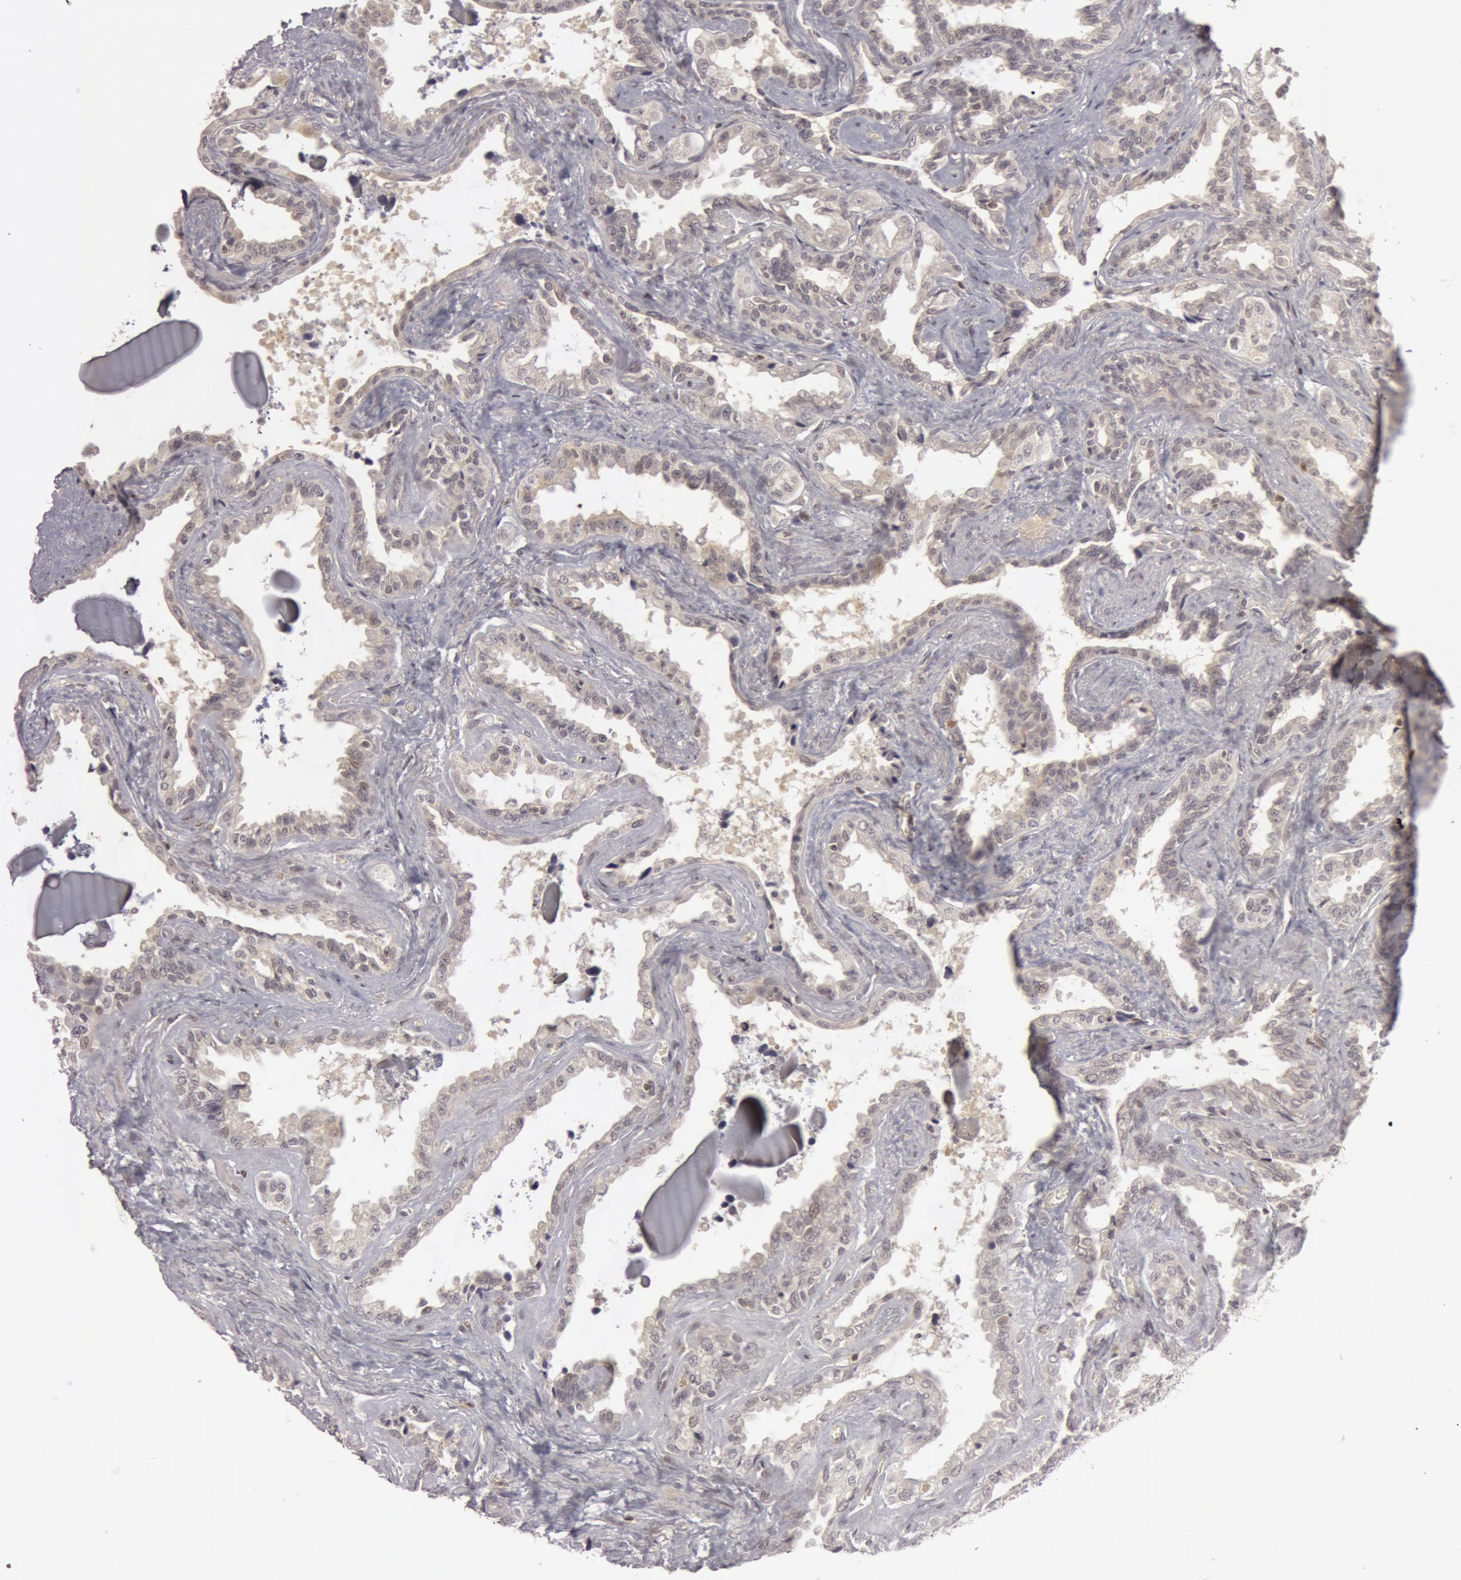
{"staining": {"intensity": "negative", "quantity": "none", "location": "none"}, "tissue": "seminal vesicle", "cell_type": "Glandular cells", "image_type": "normal", "snomed": [{"axis": "morphology", "description": "Normal tissue, NOS"}, {"axis": "morphology", "description": "Inflammation, NOS"}, {"axis": "topography", "description": "Urinary bladder"}, {"axis": "topography", "description": "Prostate"}, {"axis": "topography", "description": "Seminal veicle"}], "caption": "This is a photomicrograph of immunohistochemistry (IHC) staining of normal seminal vesicle, which shows no positivity in glandular cells.", "gene": "OASL", "patient": {"sex": "male", "age": 82}}